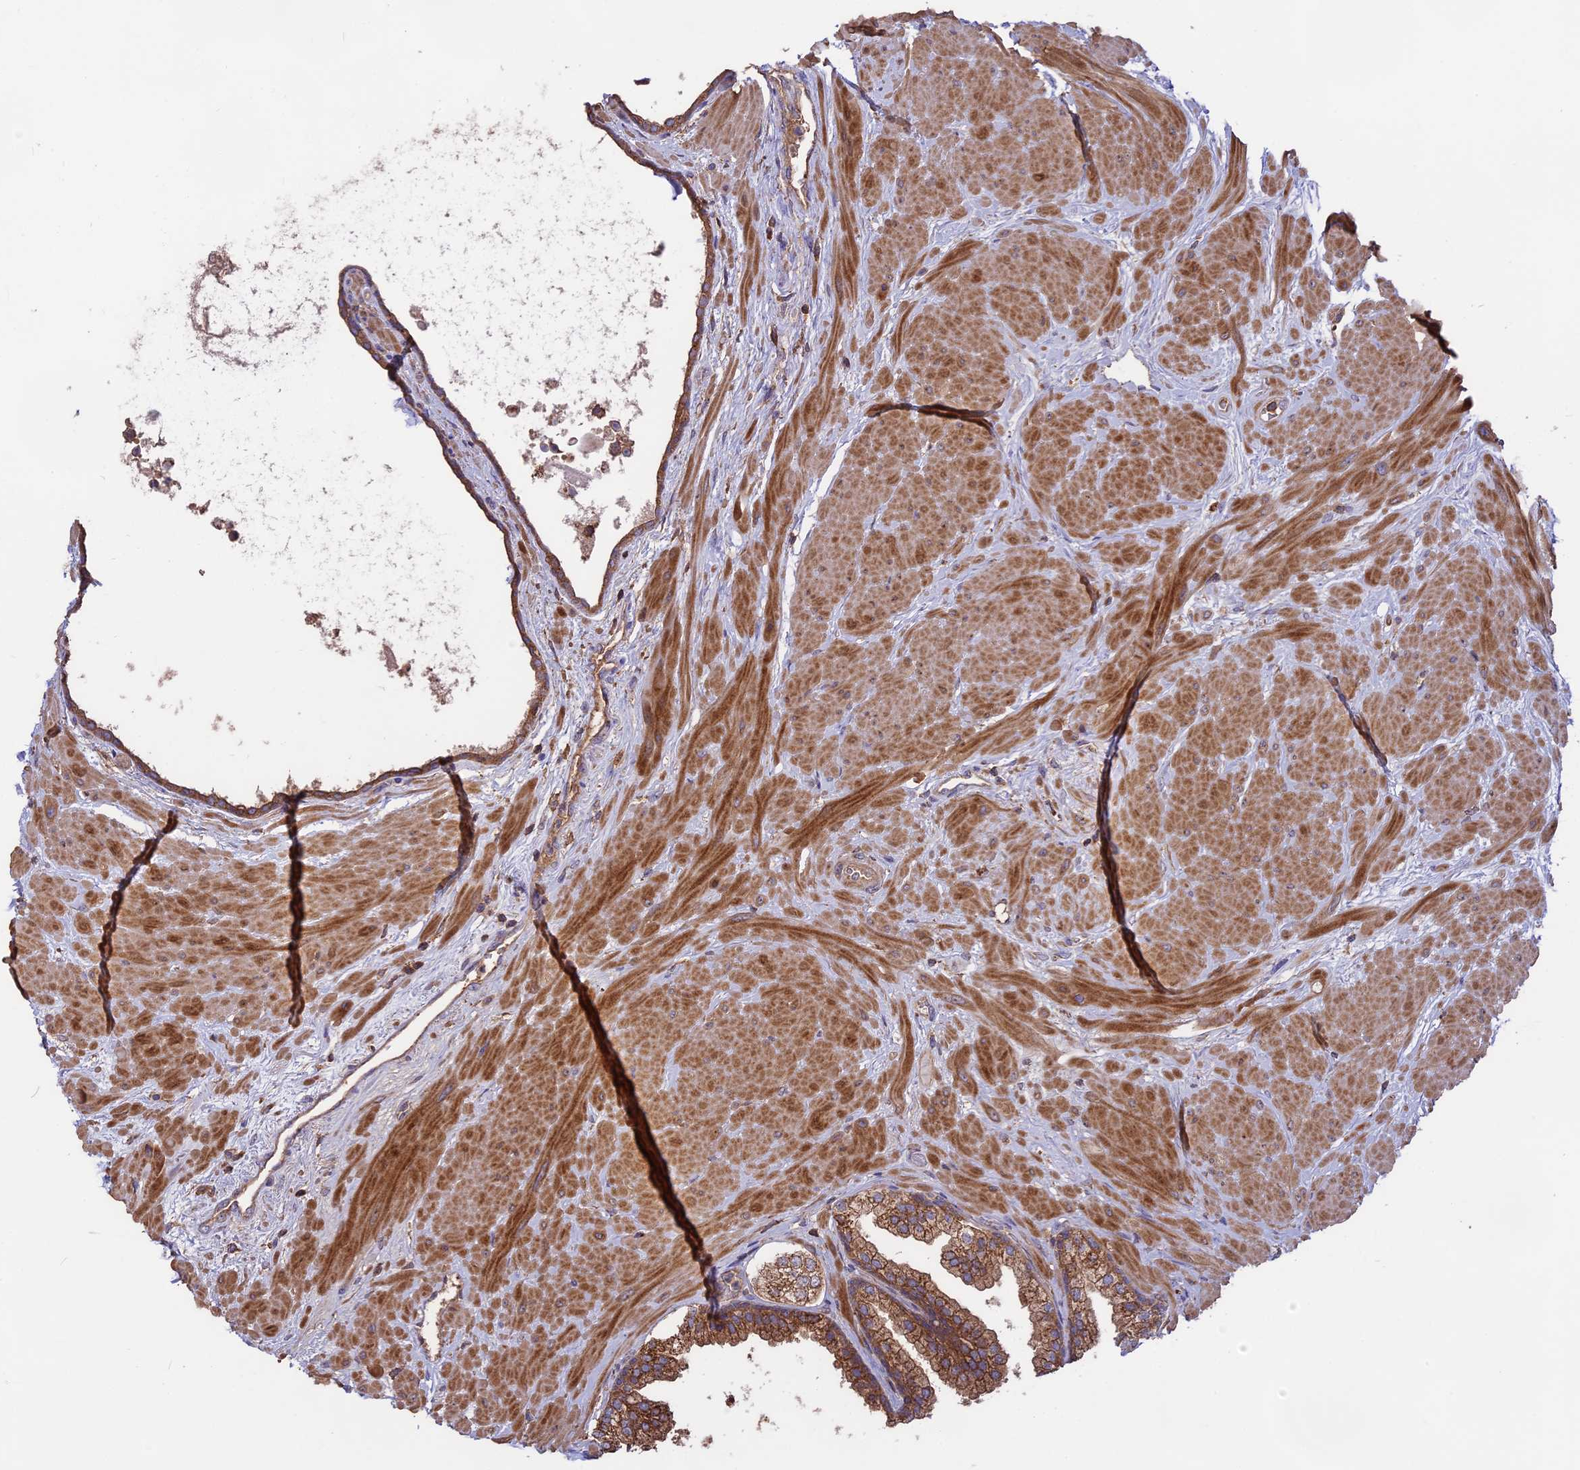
{"staining": {"intensity": "moderate", "quantity": ">75%", "location": "cytoplasmic/membranous"}, "tissue": "prostate", "cell_type": "Glandular cells", "image_type": "normal", "snomed": [{"axis": "morphology", "description": "Normal tissue, NOS"}, {"axis": "topography", "description": "Prostate"}], "caption": "High-magnification brightfield microscopy of normal prostate stained with DAB (3,3'-diaminobenzidine) (brown) and counterstained with hematoxylin (blue). glandular cells exhibit moderate cytoplasmic/membranous positivity is present in approximately>75% of cells.", "gene": "NUDT8", "patient": {"sex": "male", "age": 48}}